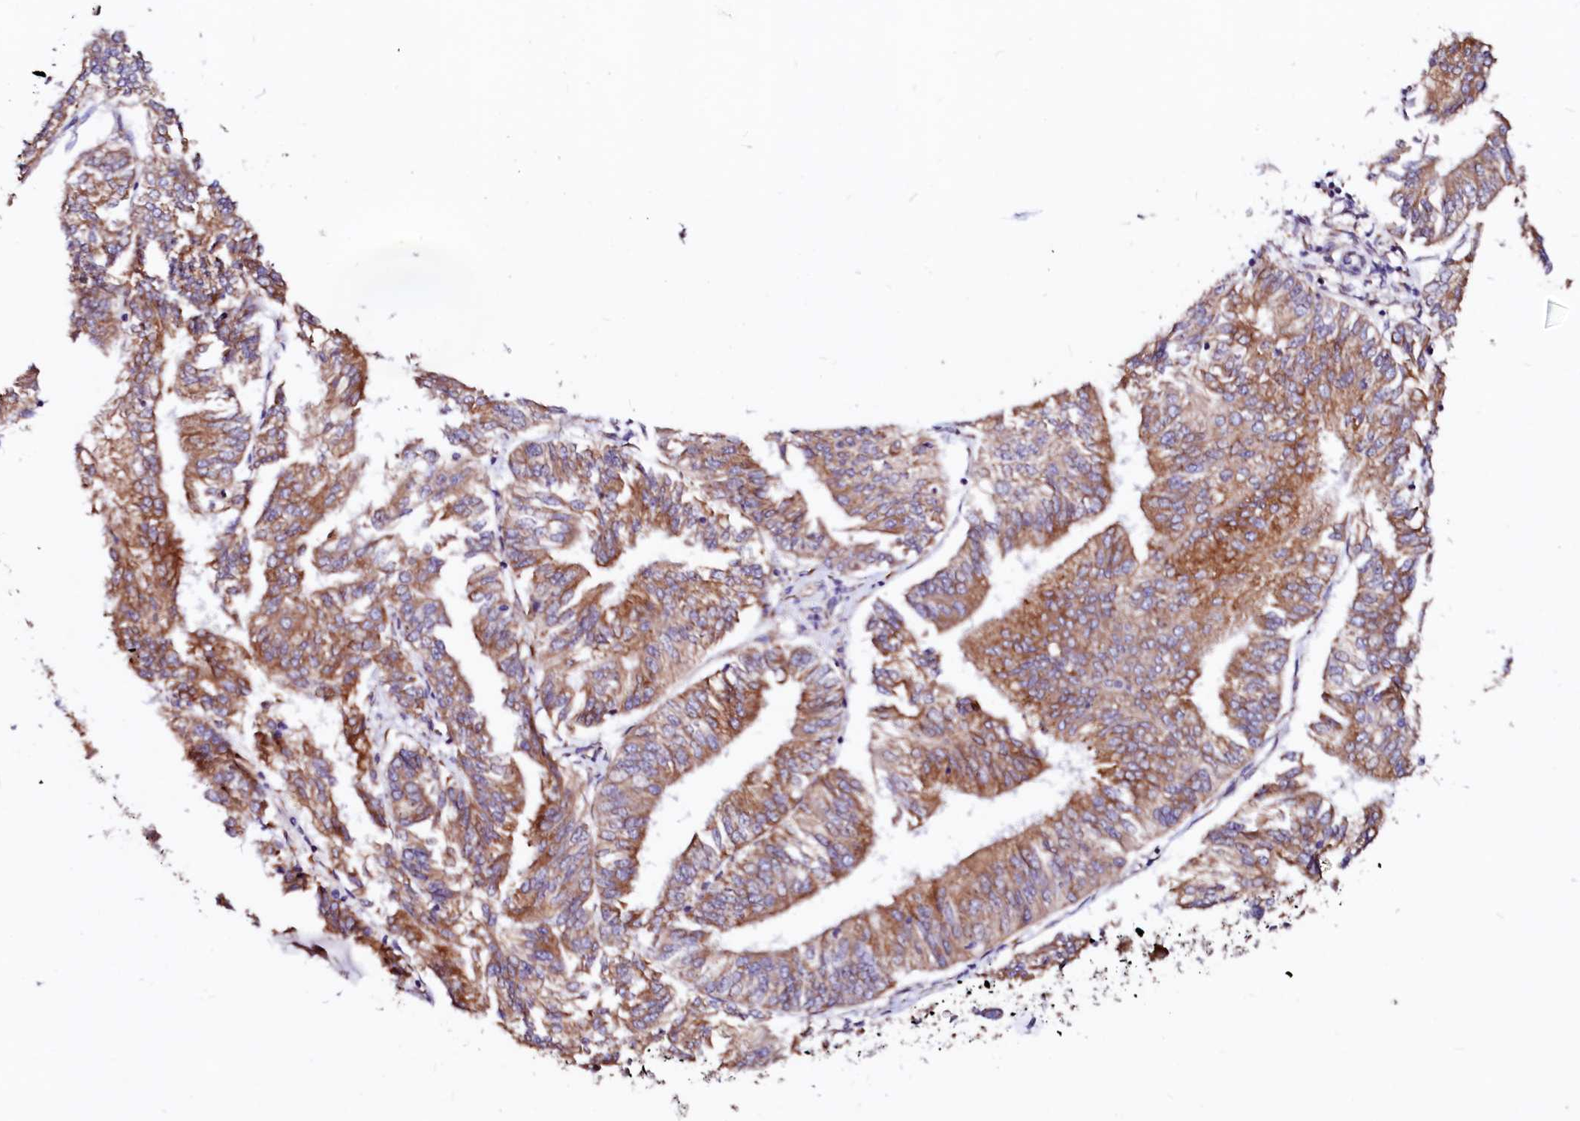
{"staining": {"intensity": "moderate", "quantity": ">75%", "location": "cytoplasmic/membranous"}, "tissue": "endometrial cancer", "cell_type": "Tumor cells", "image_type": "cancer", "snomed": [{"axis": "morphology", "description": "Adenocarcinoma, NOS"}, {"axis": "topography", "description": "Endometrium"}], "caption": "This image shows adenocarcinoma (endometrial) stained with immunohistochemistry to label a protein in brown. The cytoplasmic/membranous of tumor cells show moderate positivity for the protein. Nuclei are counter-stained blue.", "gene": "LMAN1", "patient": {"sex": "female", "age": 58}}